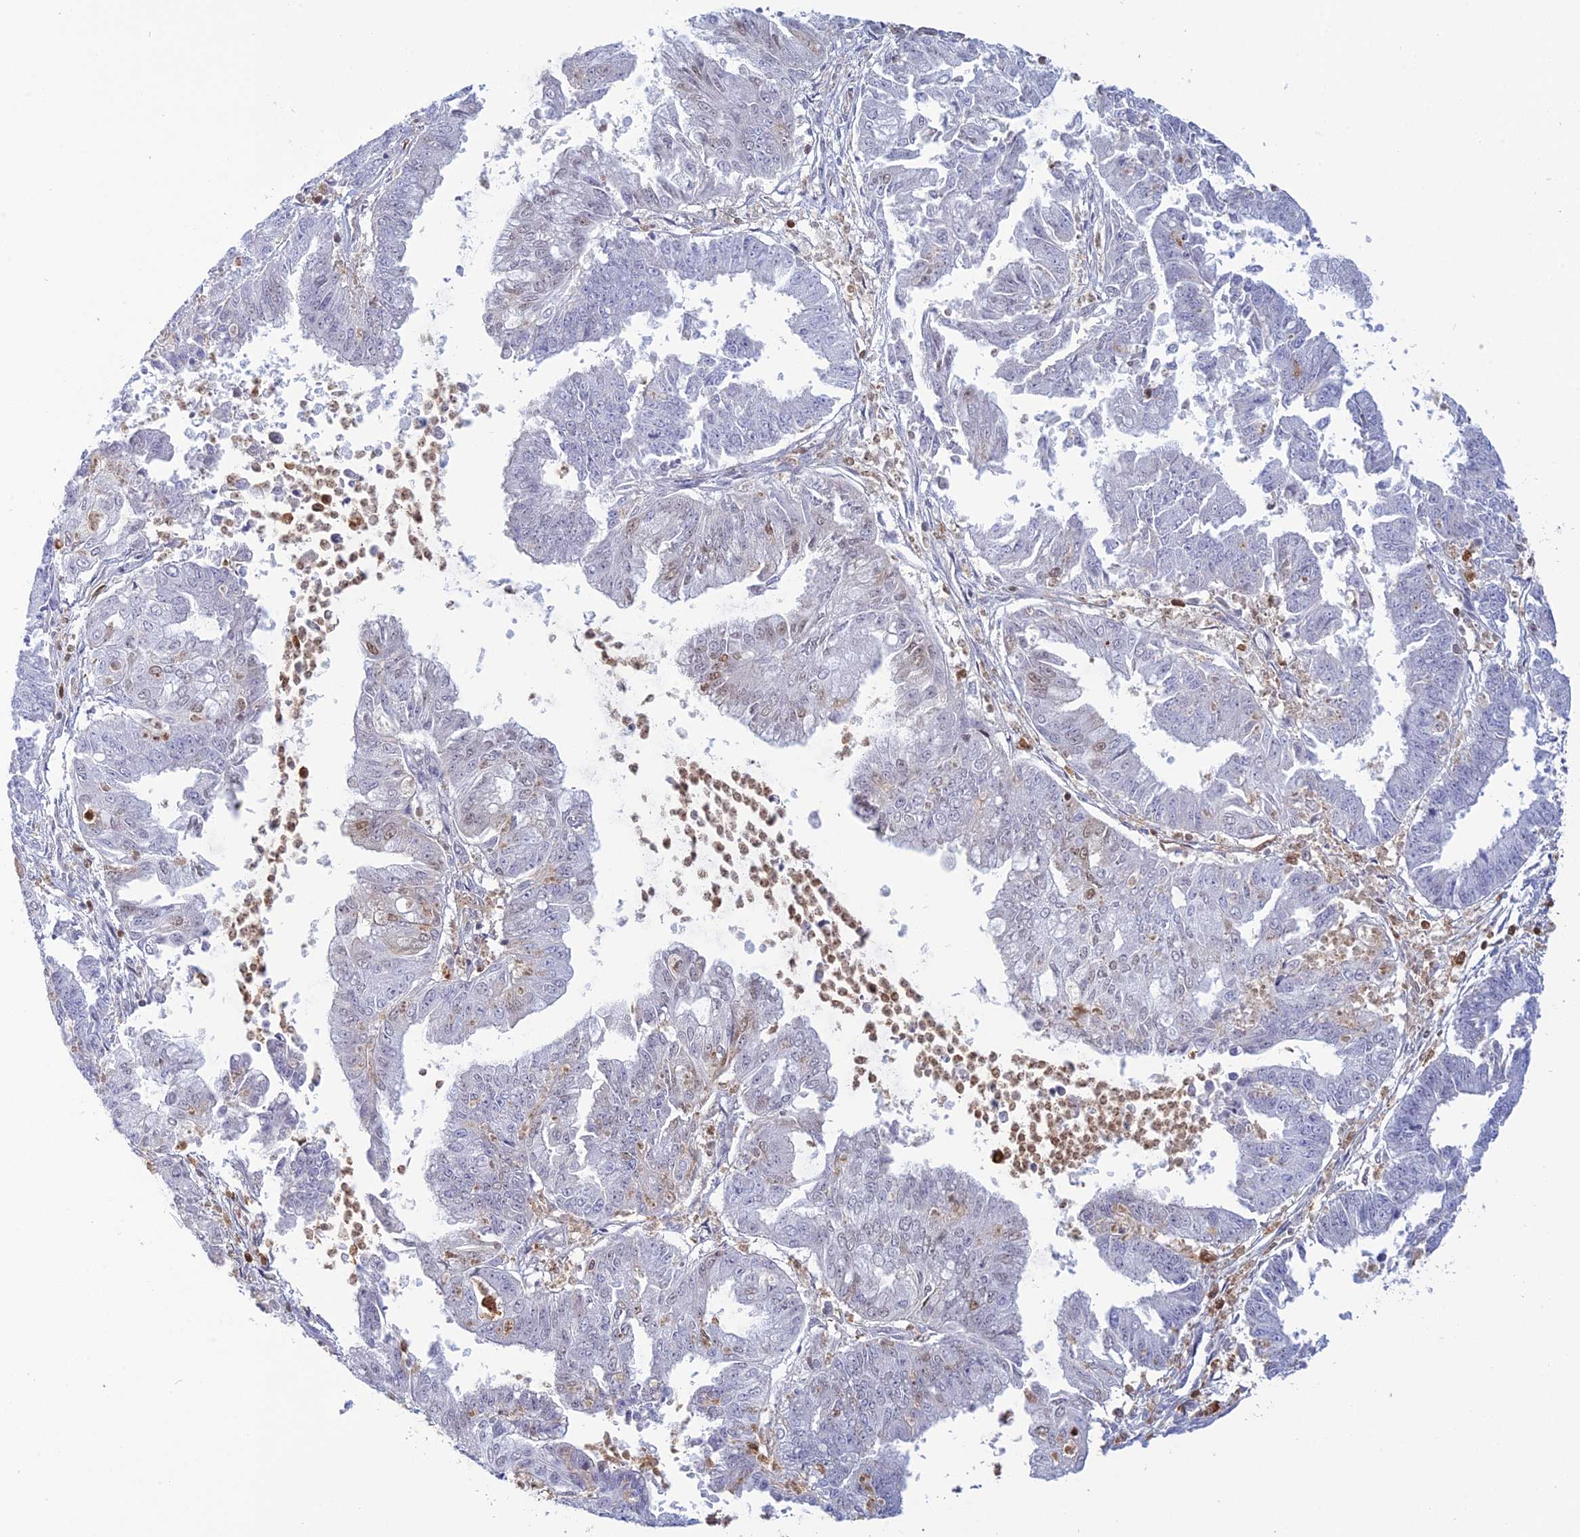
{"staining": {"intensity": "negative", "quantity": "none", "location": "none"}, "tissue": "endometrial cancer", "cell_type": "Tumor cells", "image_type": "cancer", "snomed": [{"axis": "morphology", "description": "Adenocarcinoma, NOS"}, {"axis": "topography", "description": "Endometrium"}], "caption": "Histopathology image shows no significant protein expression in tumor cells of adenocarcinoma (endometrial). The staining was performed using DAB to visualize the protein expression in brown, while the nuclei were stained in blue with hematoxylin (Magnification: 20x).", "gene": "PGBD4", "patient": {"sex": "female", "age": 73}}